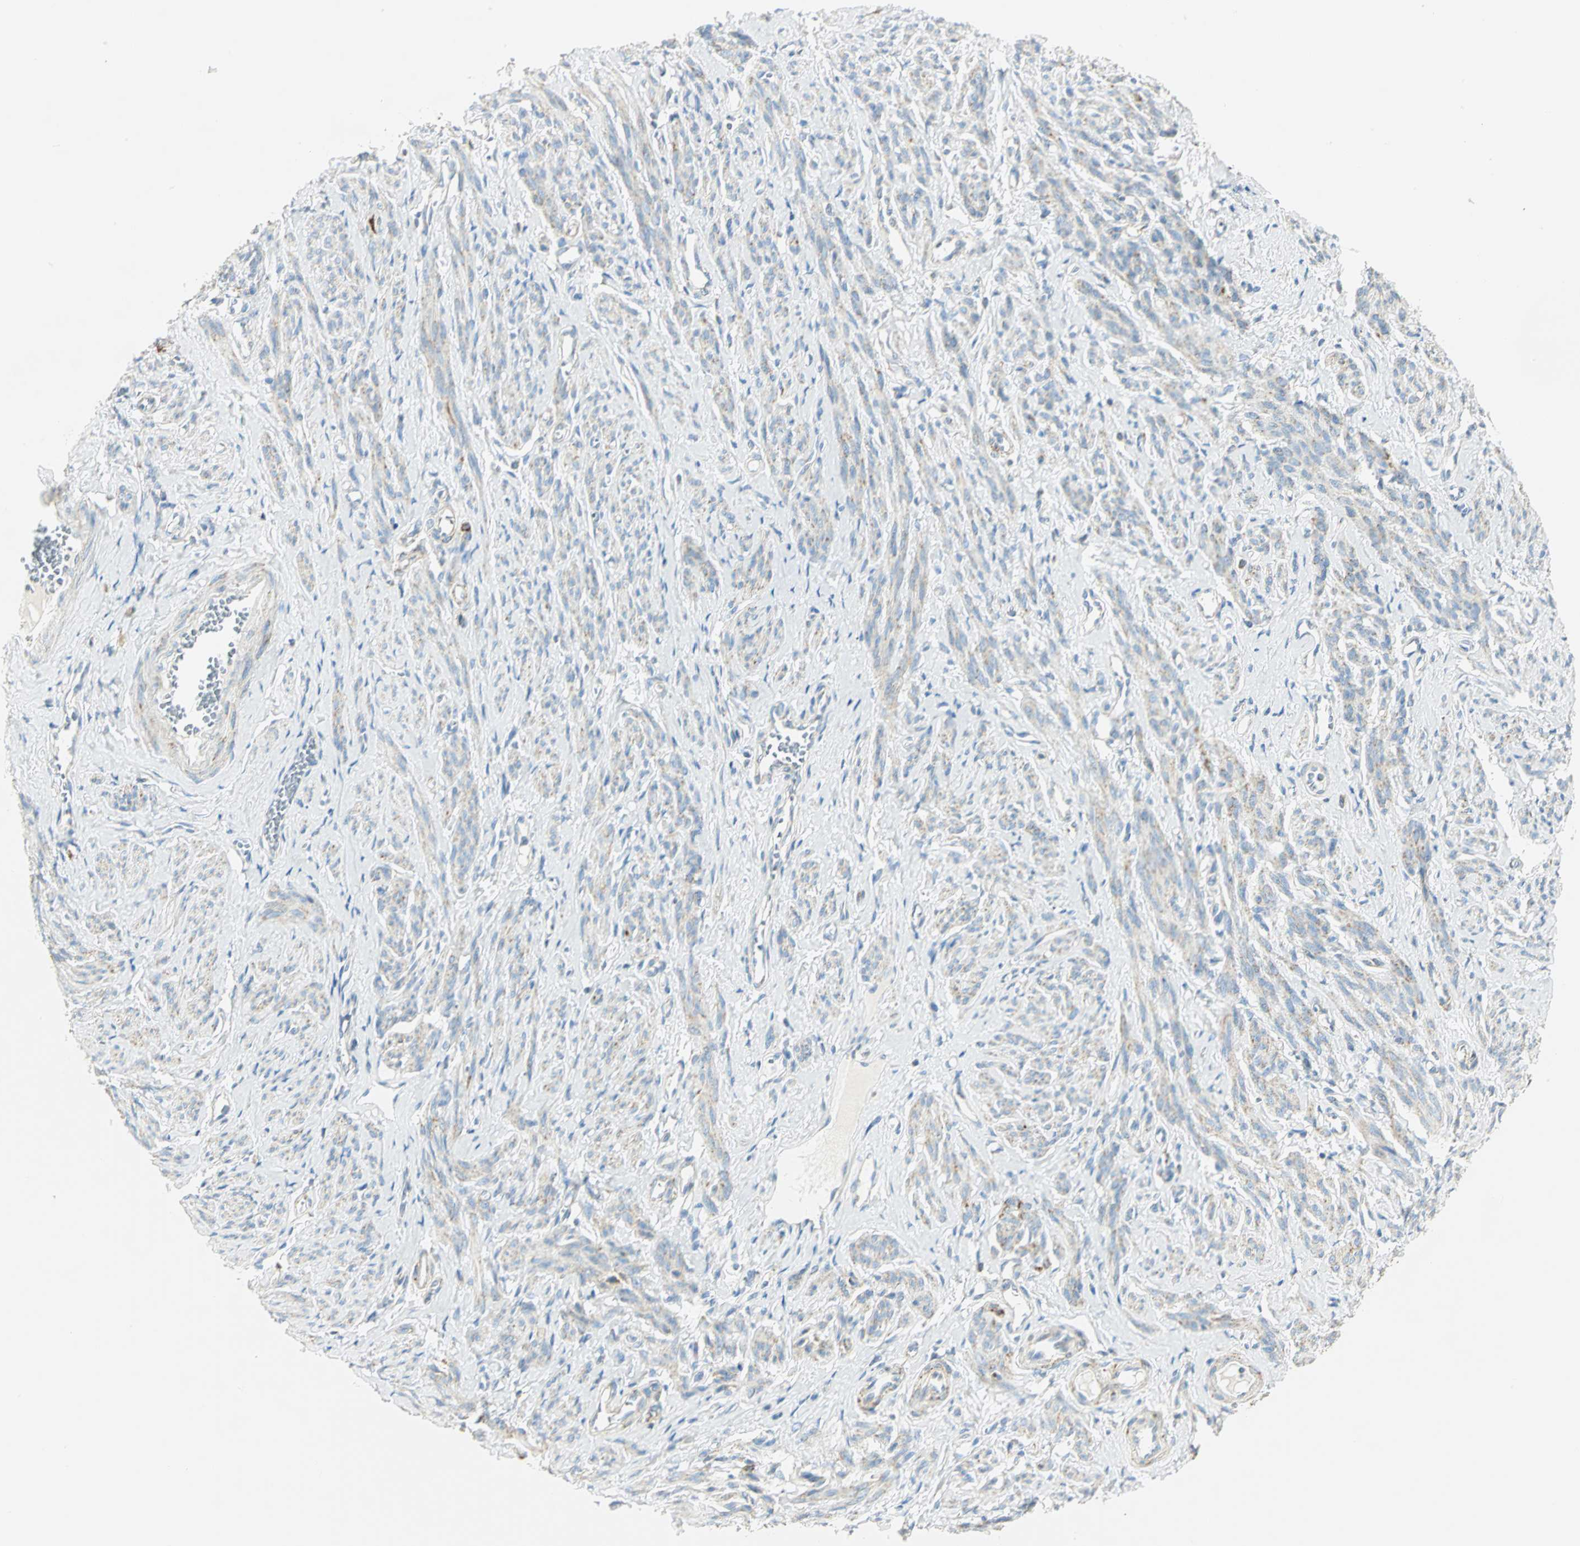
{"staining": {"intensity": "weak", "quantity": "<25%", "location": "cytoplasmic/membranous"}, "tissue": "smooth muscle", "cell_type": "Smooth muscle cells", "image_type": "normal", "snomed": [{"axis": "morphology", "description": "Normal tissue, NOS"}, {"axis": "topography", "description": "Cervix"}, {"axis": "topography", "description": "Endometrium"}], "caption": "IHC micrograph of benign human smooth muscle stained for a protein (brown), which demonstrates no staining in smooth muscle cells.", "gene": "NTRK1", "patient": {"sex": "female", "age": 65}}